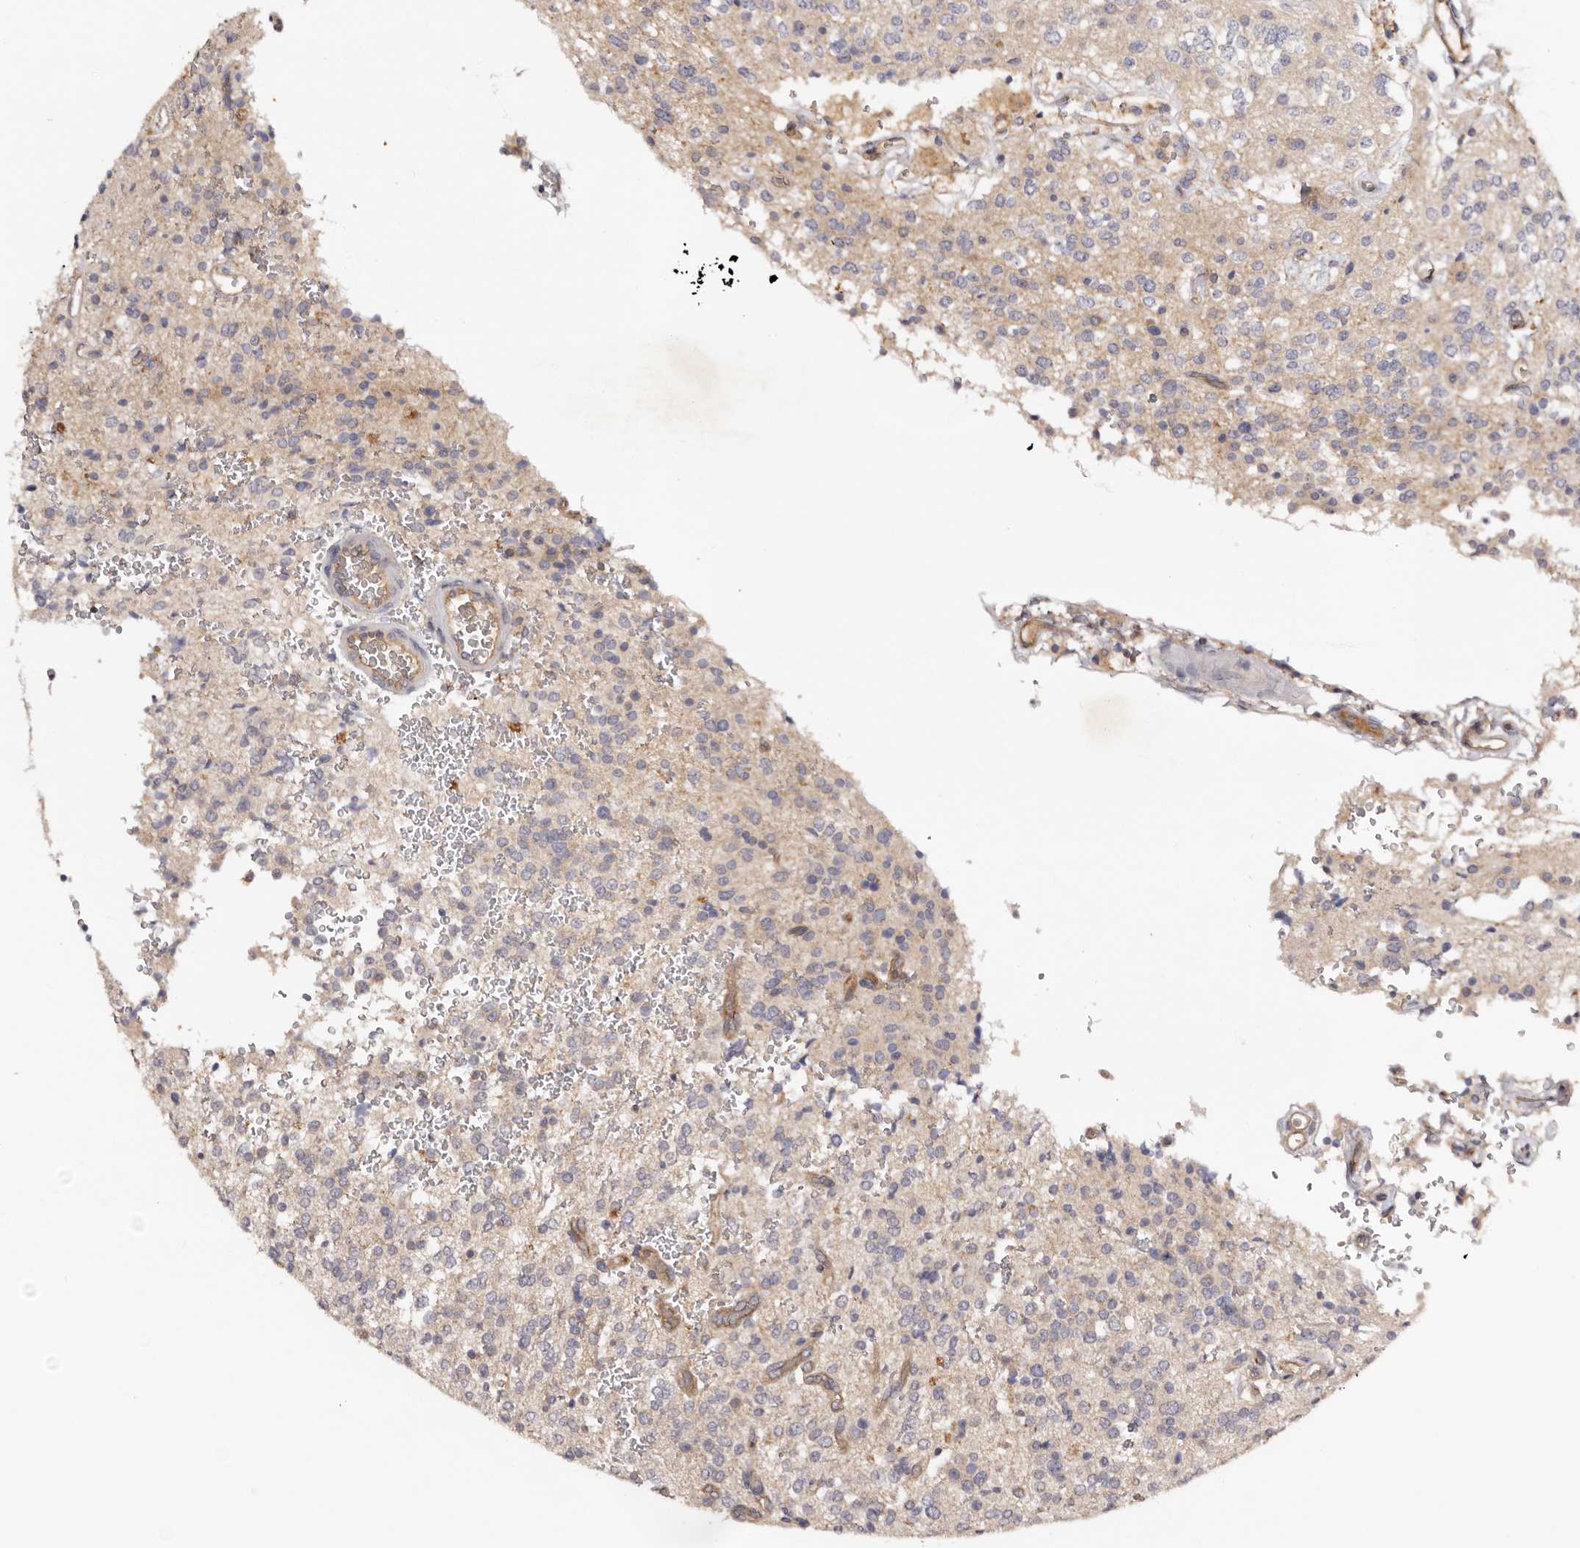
{"staining": {"intensity": "weak", "quantity": "<25%", "location": "cytoplasmic/membranous"}, "tissue": "glioma", "cell_type": "Tumor cells", "image_type": "cancer", "snomed": [{"axis": "morphology", "description": "Glioma, malignant, High grade"}, {"axis": "topography", "description": "Brain"}], "caption": "A histopathology image of glioma stained for a protein reveals no brown staining in tumor cells.", "gene": "LTV1", "patient": {"sex": "male", "age": 34}}